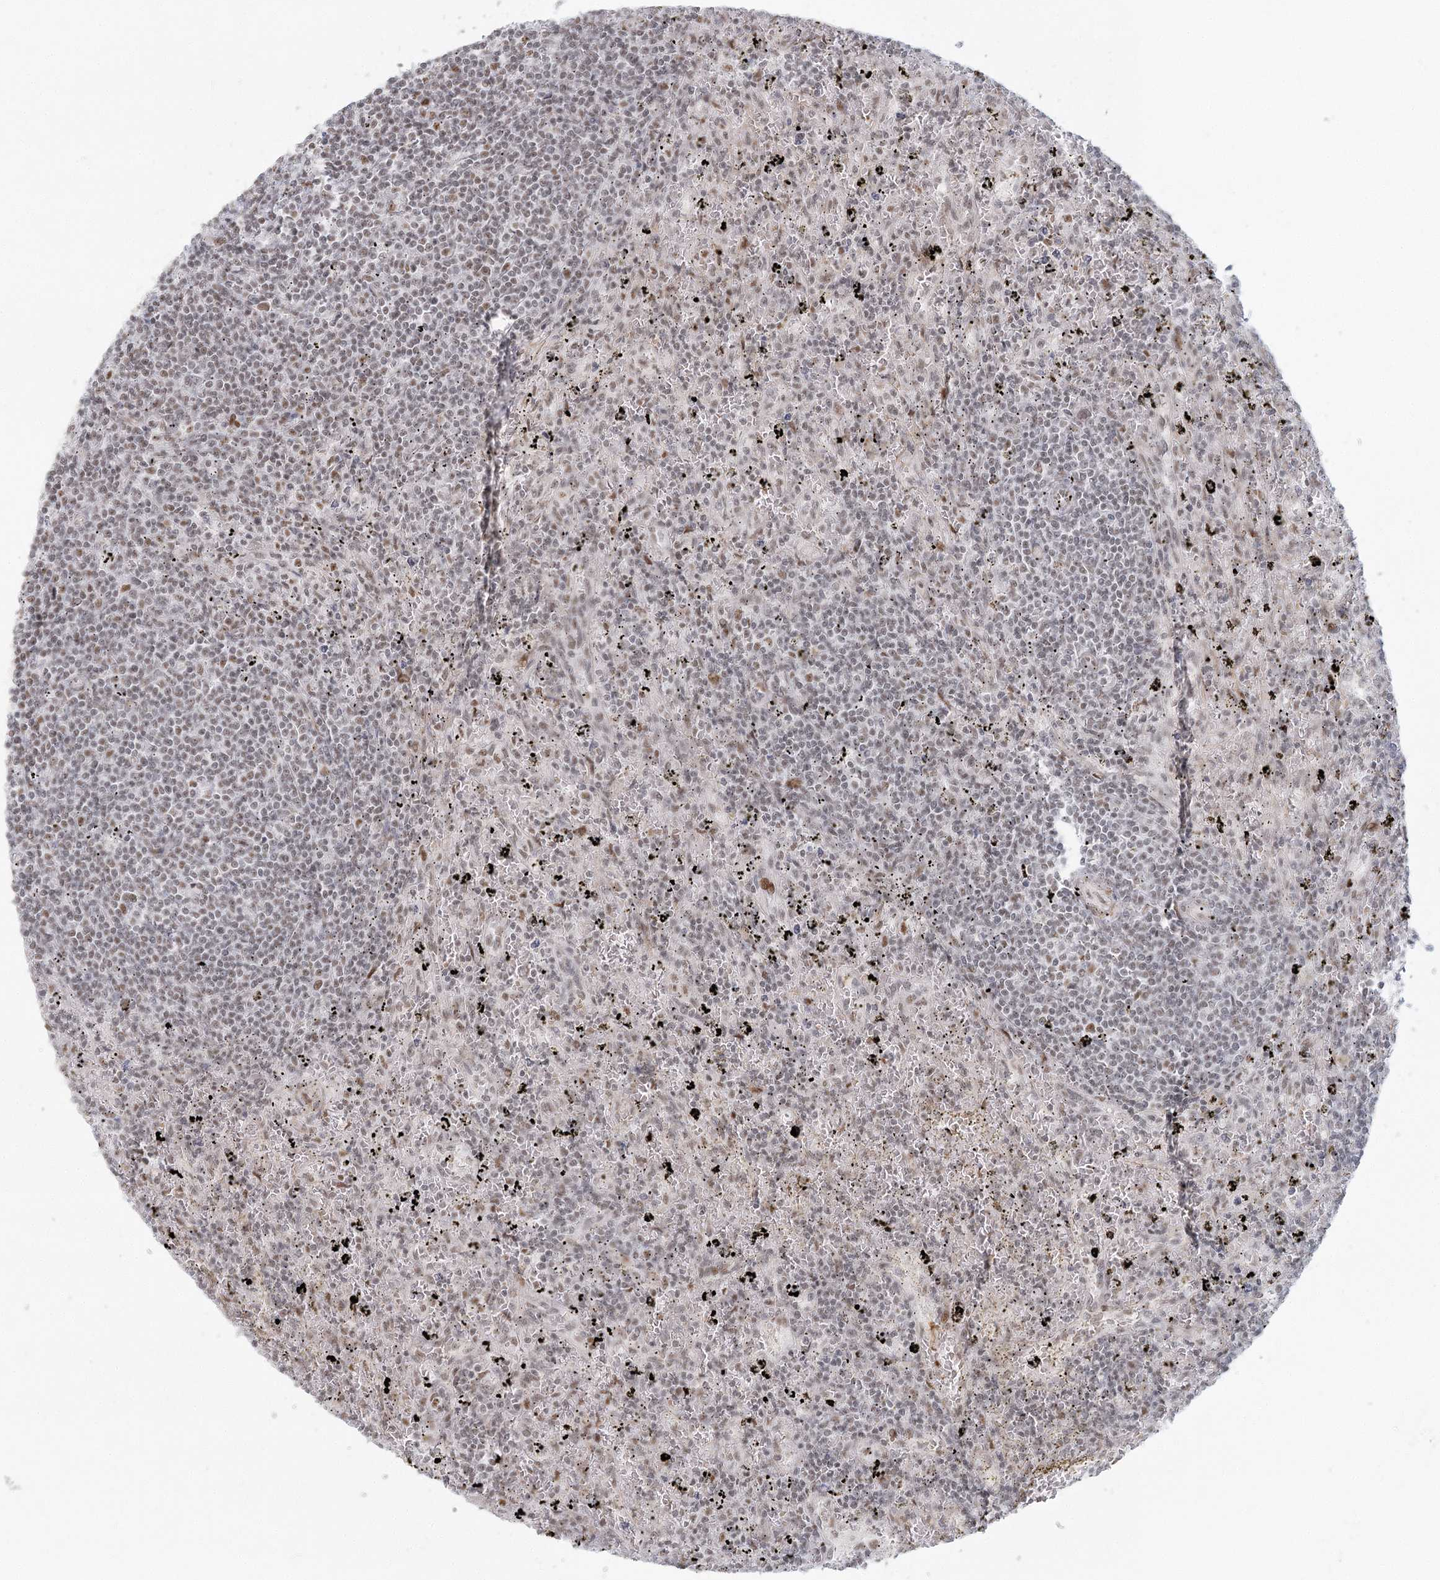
{"staining": {"intensity": "negative", "quantity": "none", "location": "none"}, "tissue": "lymphoma", "cell_type": "Tumor cells", "image_type": "cancer", "snomed": [{"axis": "morphology", "description": "Malignant lymphoma, non-Hodgkin's type, Low grade"}, {"axis": "topography", "description": "Spleen"}], "caption": "Immunohistochemical staining of low-grade malignant lymphoma, non-Hodgkin's type reveals no significant positivity in tumor cells.", "gene": "U2SURP", "patient": {"sex": "male", "age": 76}}